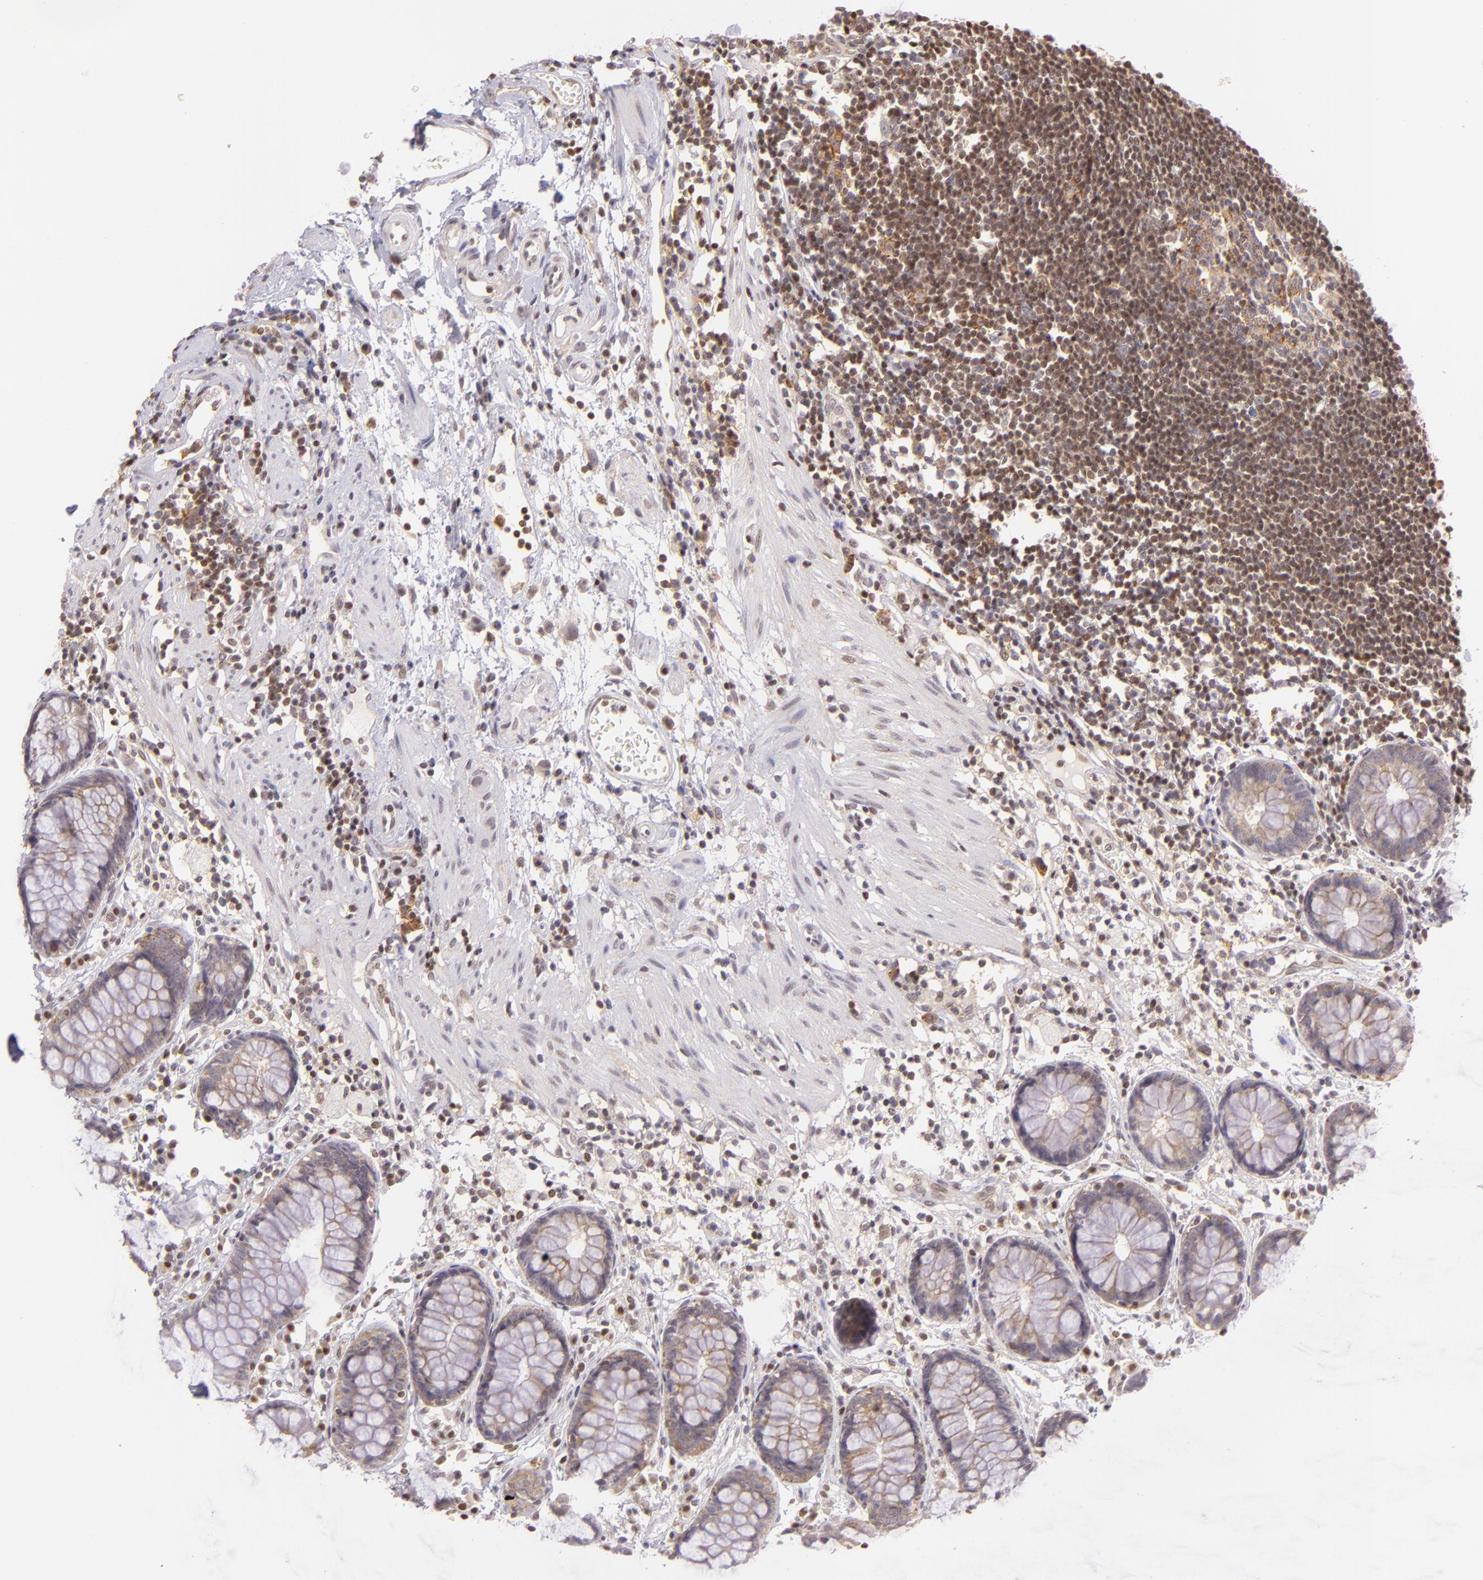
{"staining": {"intensity": "moderate", "quantity": "25%-75%", "location": "cytoplasmic/membranous"}, "tissue": "rectum", "cell_type": "Glandular cells", "image_type": "normal", "snomed": [{"axis": "morphology", "description": "Normal tissue, NOS"}, {"axis": "topography", "description": "Rectum"}], "caption": "Protein expression analysis of benign human rectum reveals moderate cytoplasmic/membranous positivity in about 25%-75% of glandular cells.", "gene": "ENSG00000290315", "patient": {"sex": "female", "age": 66}}